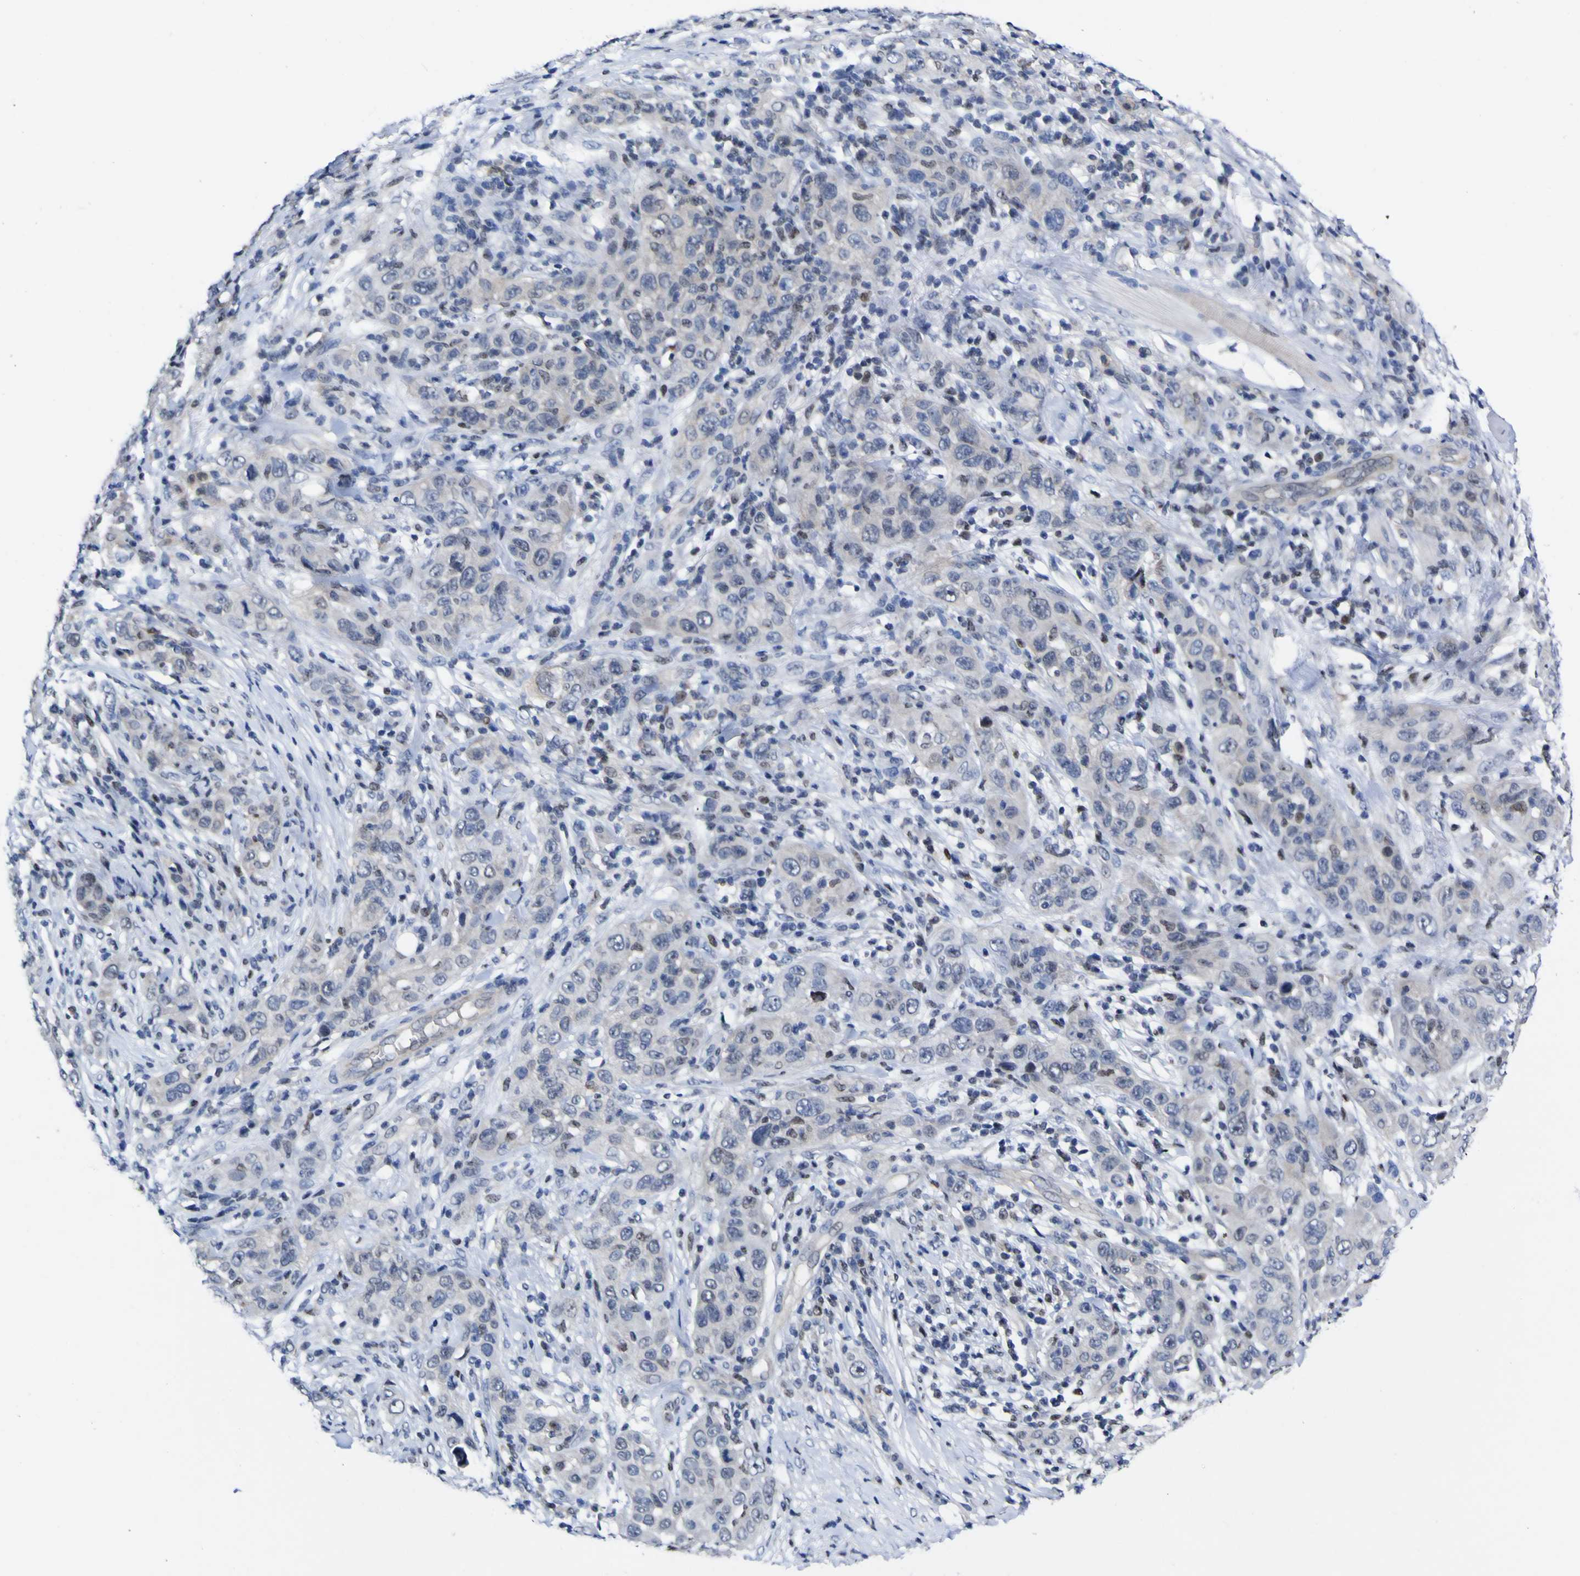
{"staining": {"intensity": "negative", "quantity": "none", "location": "none"}, "tissue": "skin cancer", "cell_type": "Tumor cells", "image_type": "cancer", "snomed": [{"axis": "morphology", "description": "Squamous cell carcinoma, NOS"}, {"axis": "topography", "description": "Skin"}], "caption": "Immunohistochemistry of squamous cell carcinoma (skin) shows no expression in tumor cells.", "gene": "CASP6", "patient": {"sex": "female", "age": 88}}